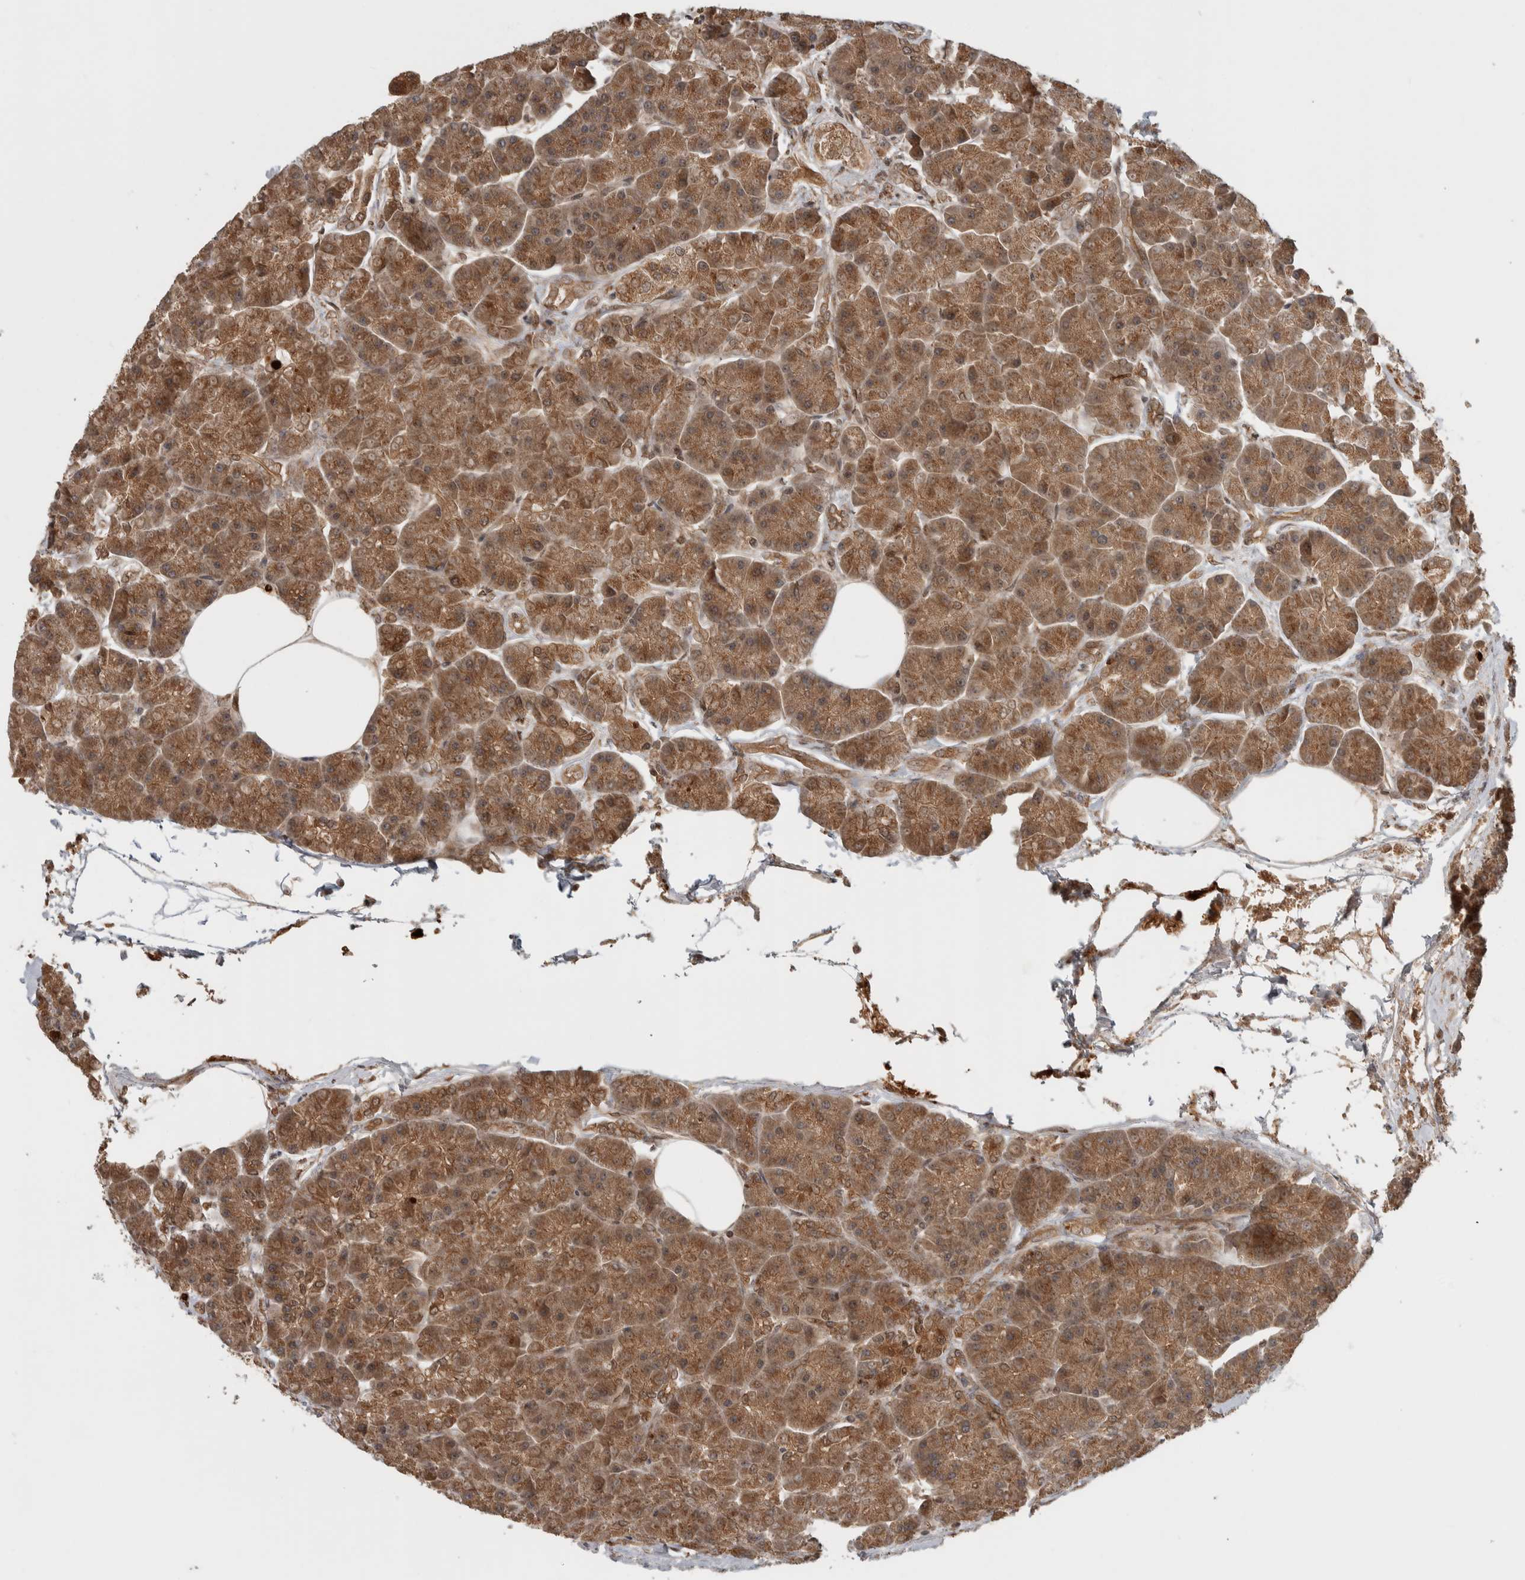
{"staining": {"intensity": "moderate", "quantity": ">75%", "location": "cytoplasmic/membranous,nuclear"}, "tissue": "pancreas", "cell_type": "Exocrine glandular cells", "image_type": "normal", "snomed": [{"axis": "morphology", "description": "Normal tissue, NOS"}, {"axis": "topography", "description": "Pancreas"}], "caption": "Brown immunohistochemical staining in benign human pancreas demonstrates moderate cytoplasmic/membranous,nuclear expression in approximately >75% of exocrine glandular cells.", "gene": "RPS6KA4", "patient": {"sex": "female", "age": 70}}